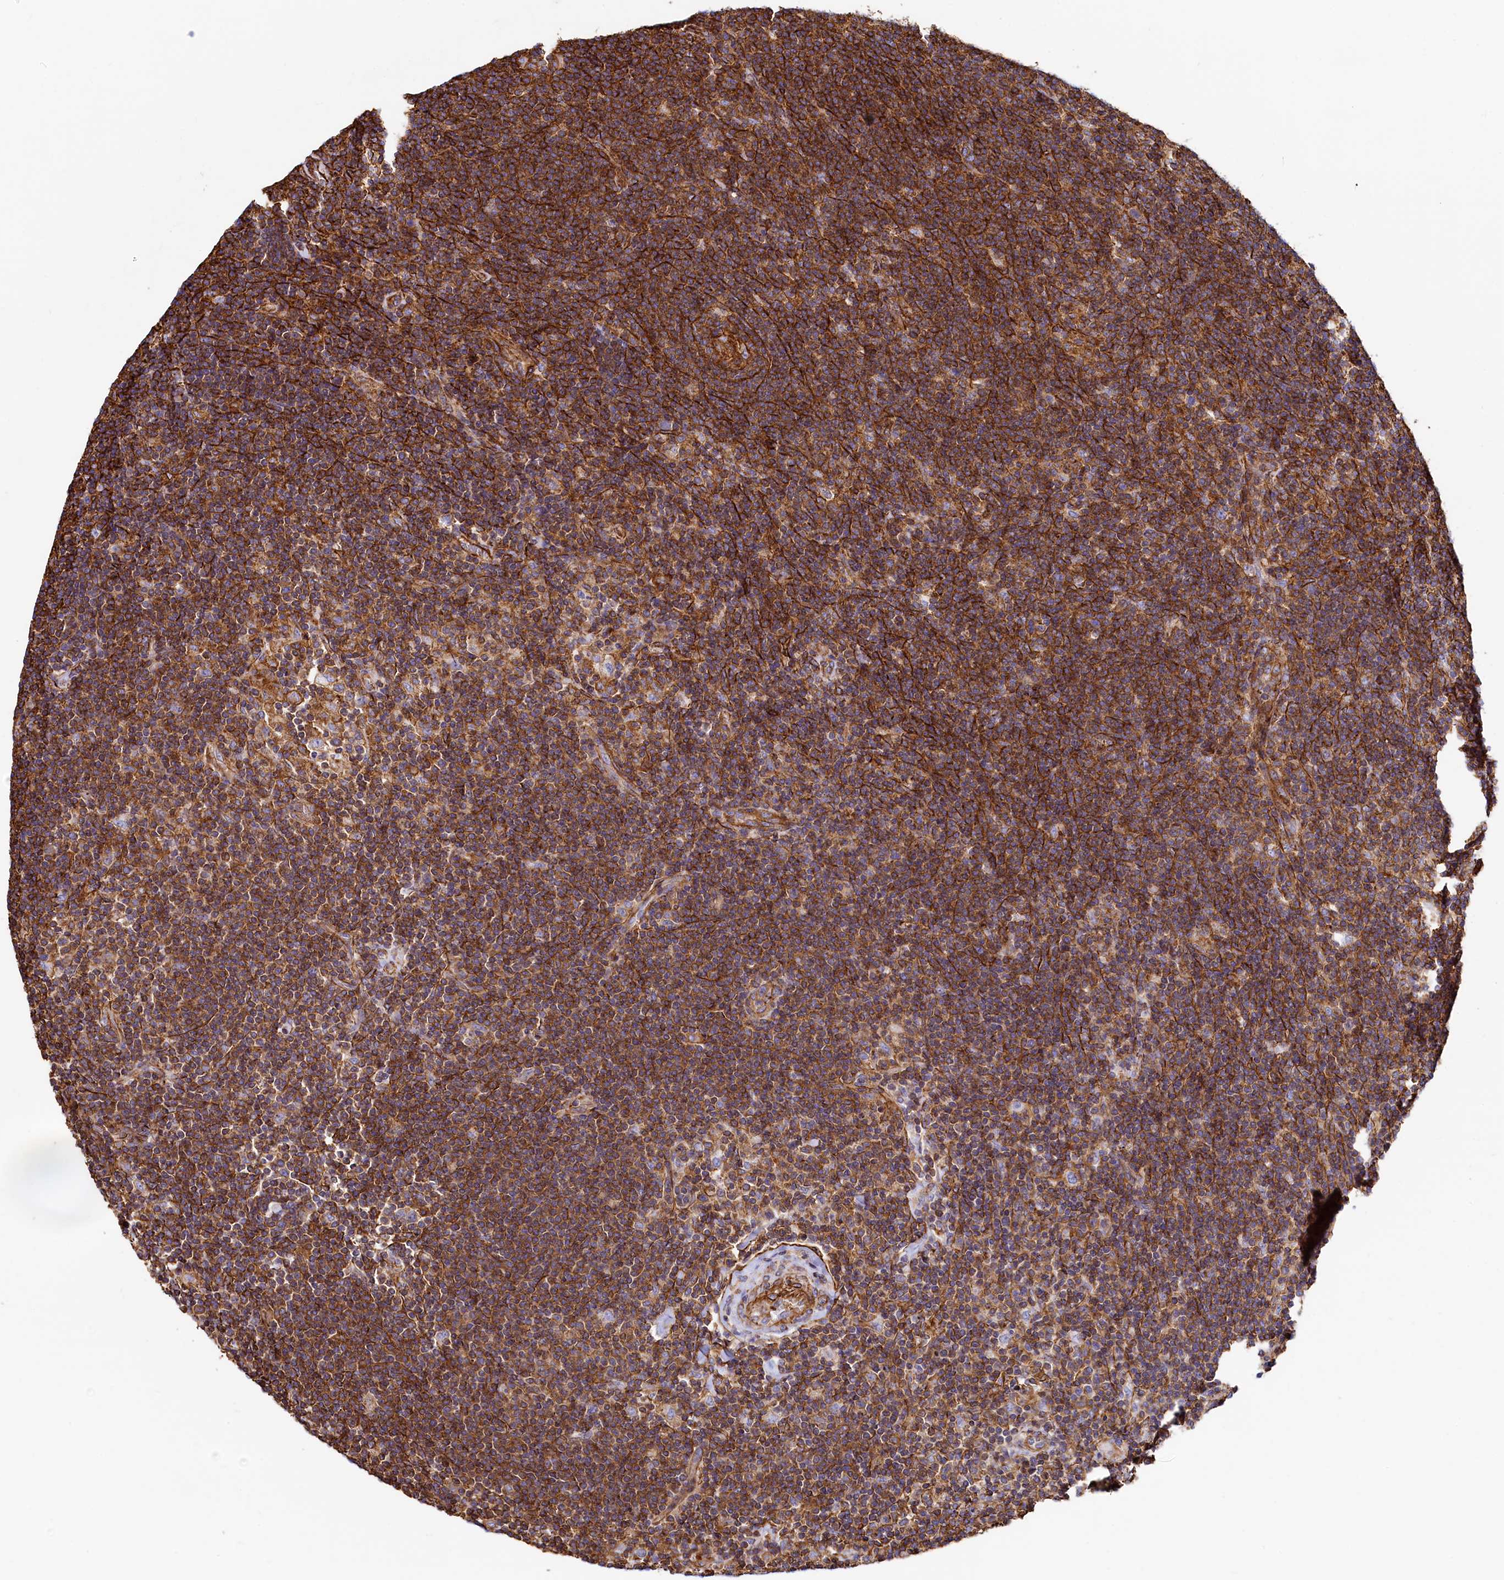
{"staining": {"intensity": "negative", "quantity": "none", "location": "none"}, "tissue": "lymphoma", "cell_type": "Tumor cells", "image_type": "cancer", "snomed": [{"axis": "morphology", "description": "Hodgkin's disease, NOS"}, {"axis": "topography", "description": "Lymph node"}], "caption": "IHC histopathology image of neoplastic tissue: human Hodgkin's disease stained with DAB (3,3'-diaminobenzidine) reveals no significant protein positivity in tumor cells.", "gene": "THBS1", "patient": {"sex": "female", "age": 57}}